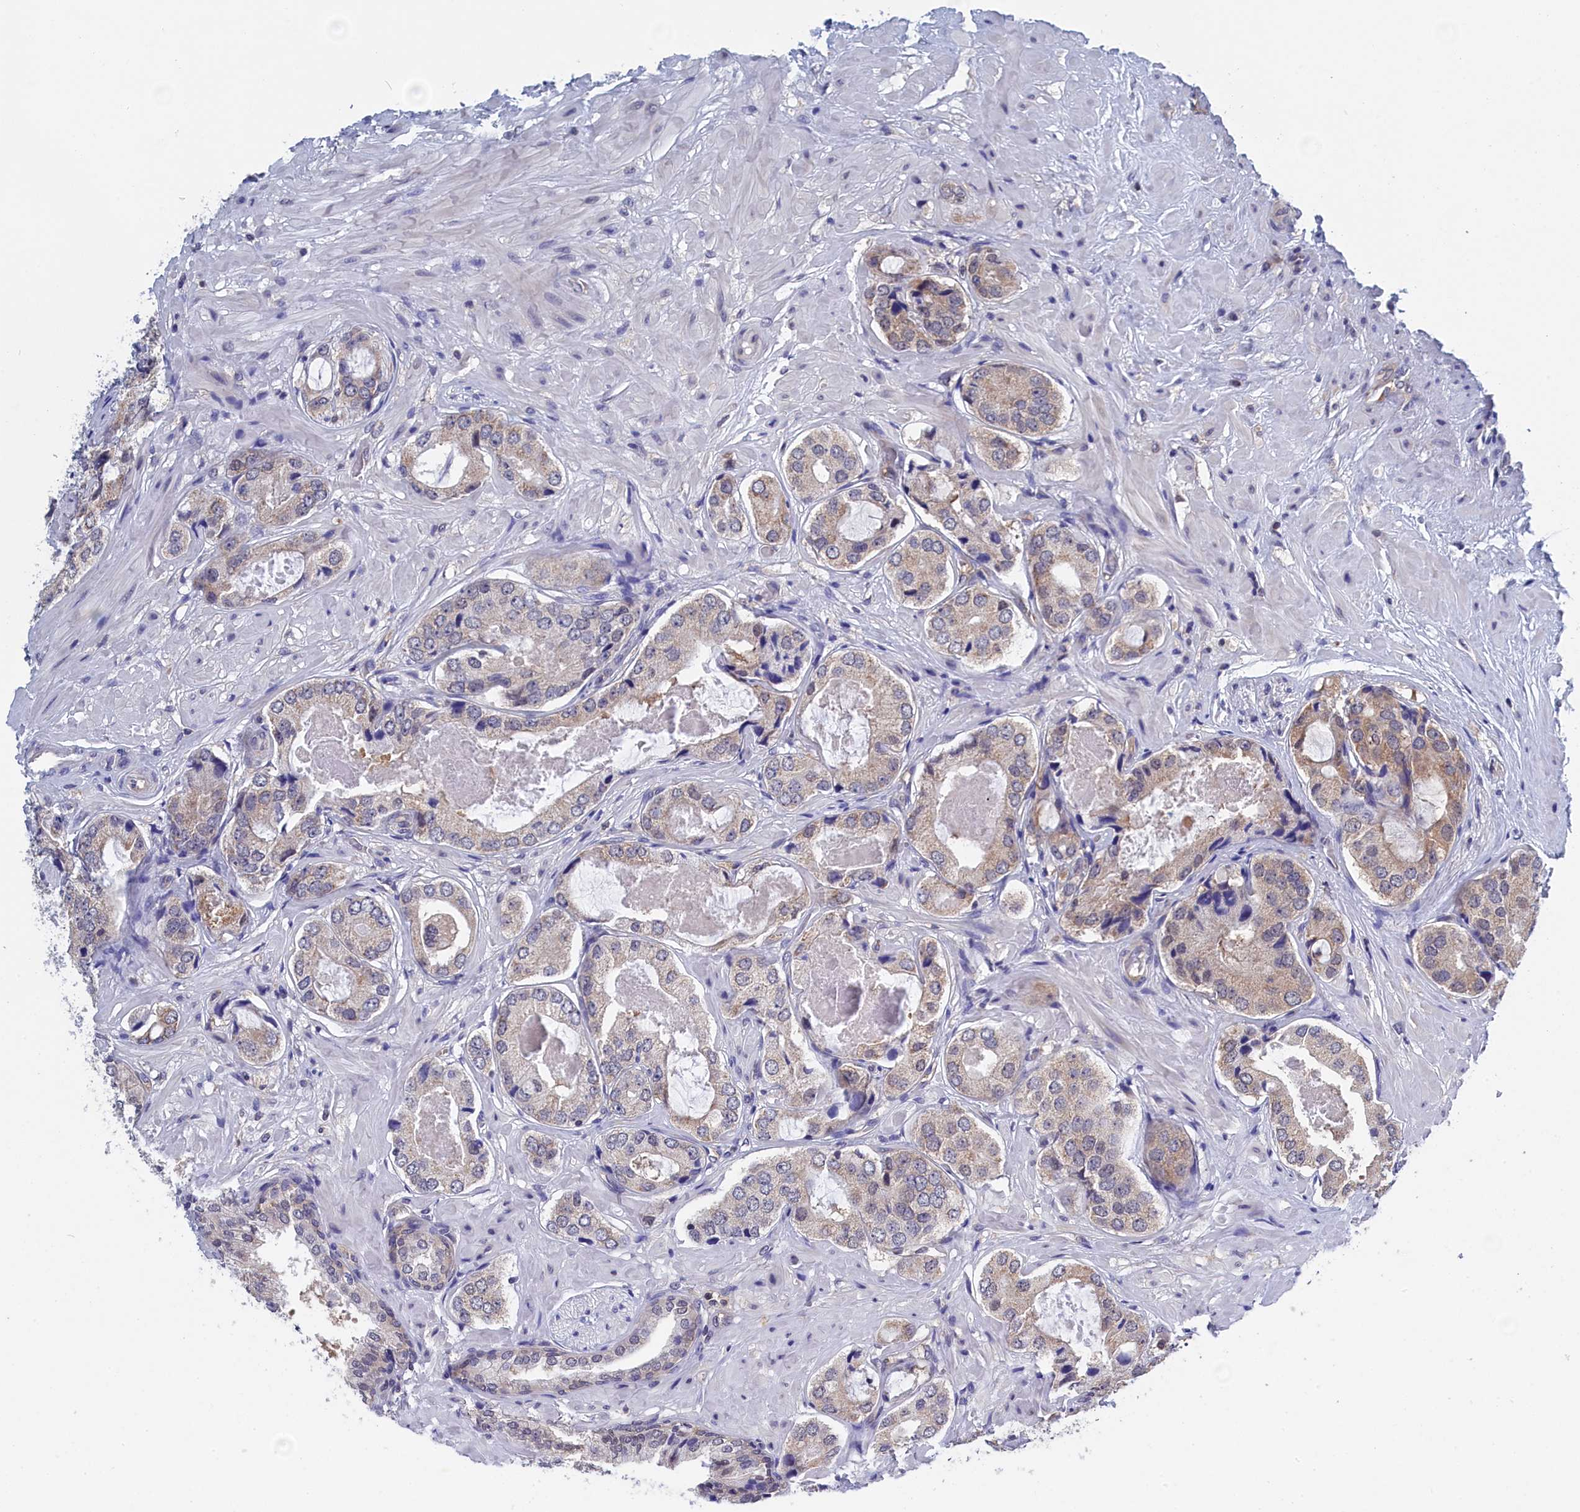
{"staining": {"intensity": "weak", "quantity": "25%-75%", "location": "cytoplasmic/membranous"}, "tissue": "prostate cancer", "cell_type": "Tumor cells", "image_type": "cancer", "snomed": [{"axis": "morphology", "description": "Adenocarcinoma, High grade"}, {"axis": "topography", "description": "Prostate"}], "caption": "Immunohistochemical staining of prostate adenocarcinoma (high-grade) displays weak cytoplasmic/membranous protein positivity in about 25%-75% of tumor cells. (Brightfield microscopy of DAB IHC at high magnification).", "gene": "PGP", "patient": {"sex": "male", "age": 59}}